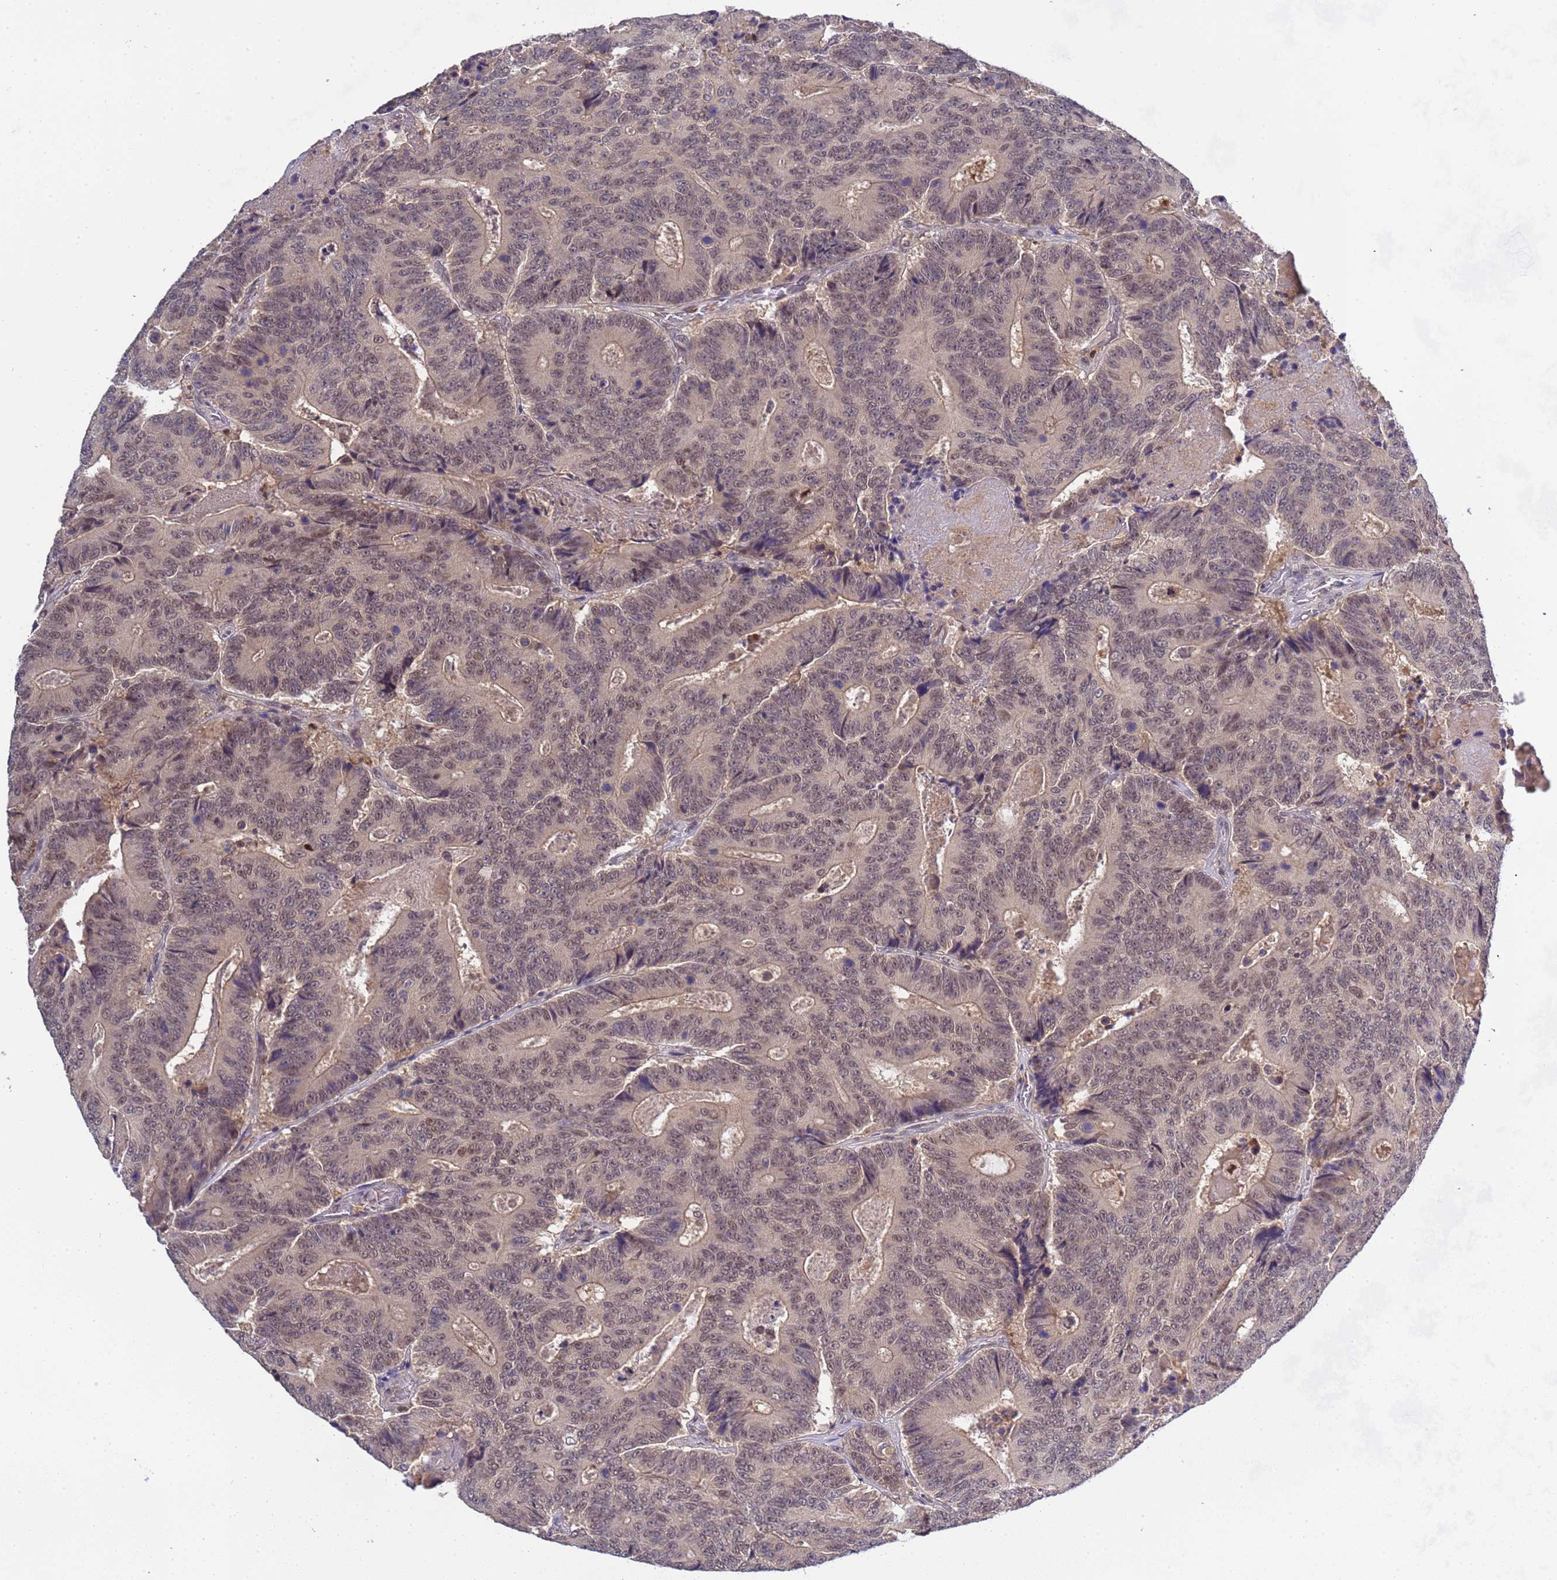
{"staining": {"intensity": "weak", "quantity": "25%-75%", "location": "nuclear"}, "tissue": "colorectal cancer", "cell_type": "Tumor cells", "image_type": "cancer", "snomed": [{"axis": "morphology", "description": "Adenocarcinoma, NOS"}, {"axis": "topography", "description": "Colon"}], "caption": "Brown immunohistochemical staining in colorectal cancer (adenocarcinoma) exhibits weak nuclear staining in approximately 25%-75% of tumor cells.", "gene": "CD53", "patient": {"sex": "male", "age": 83}}